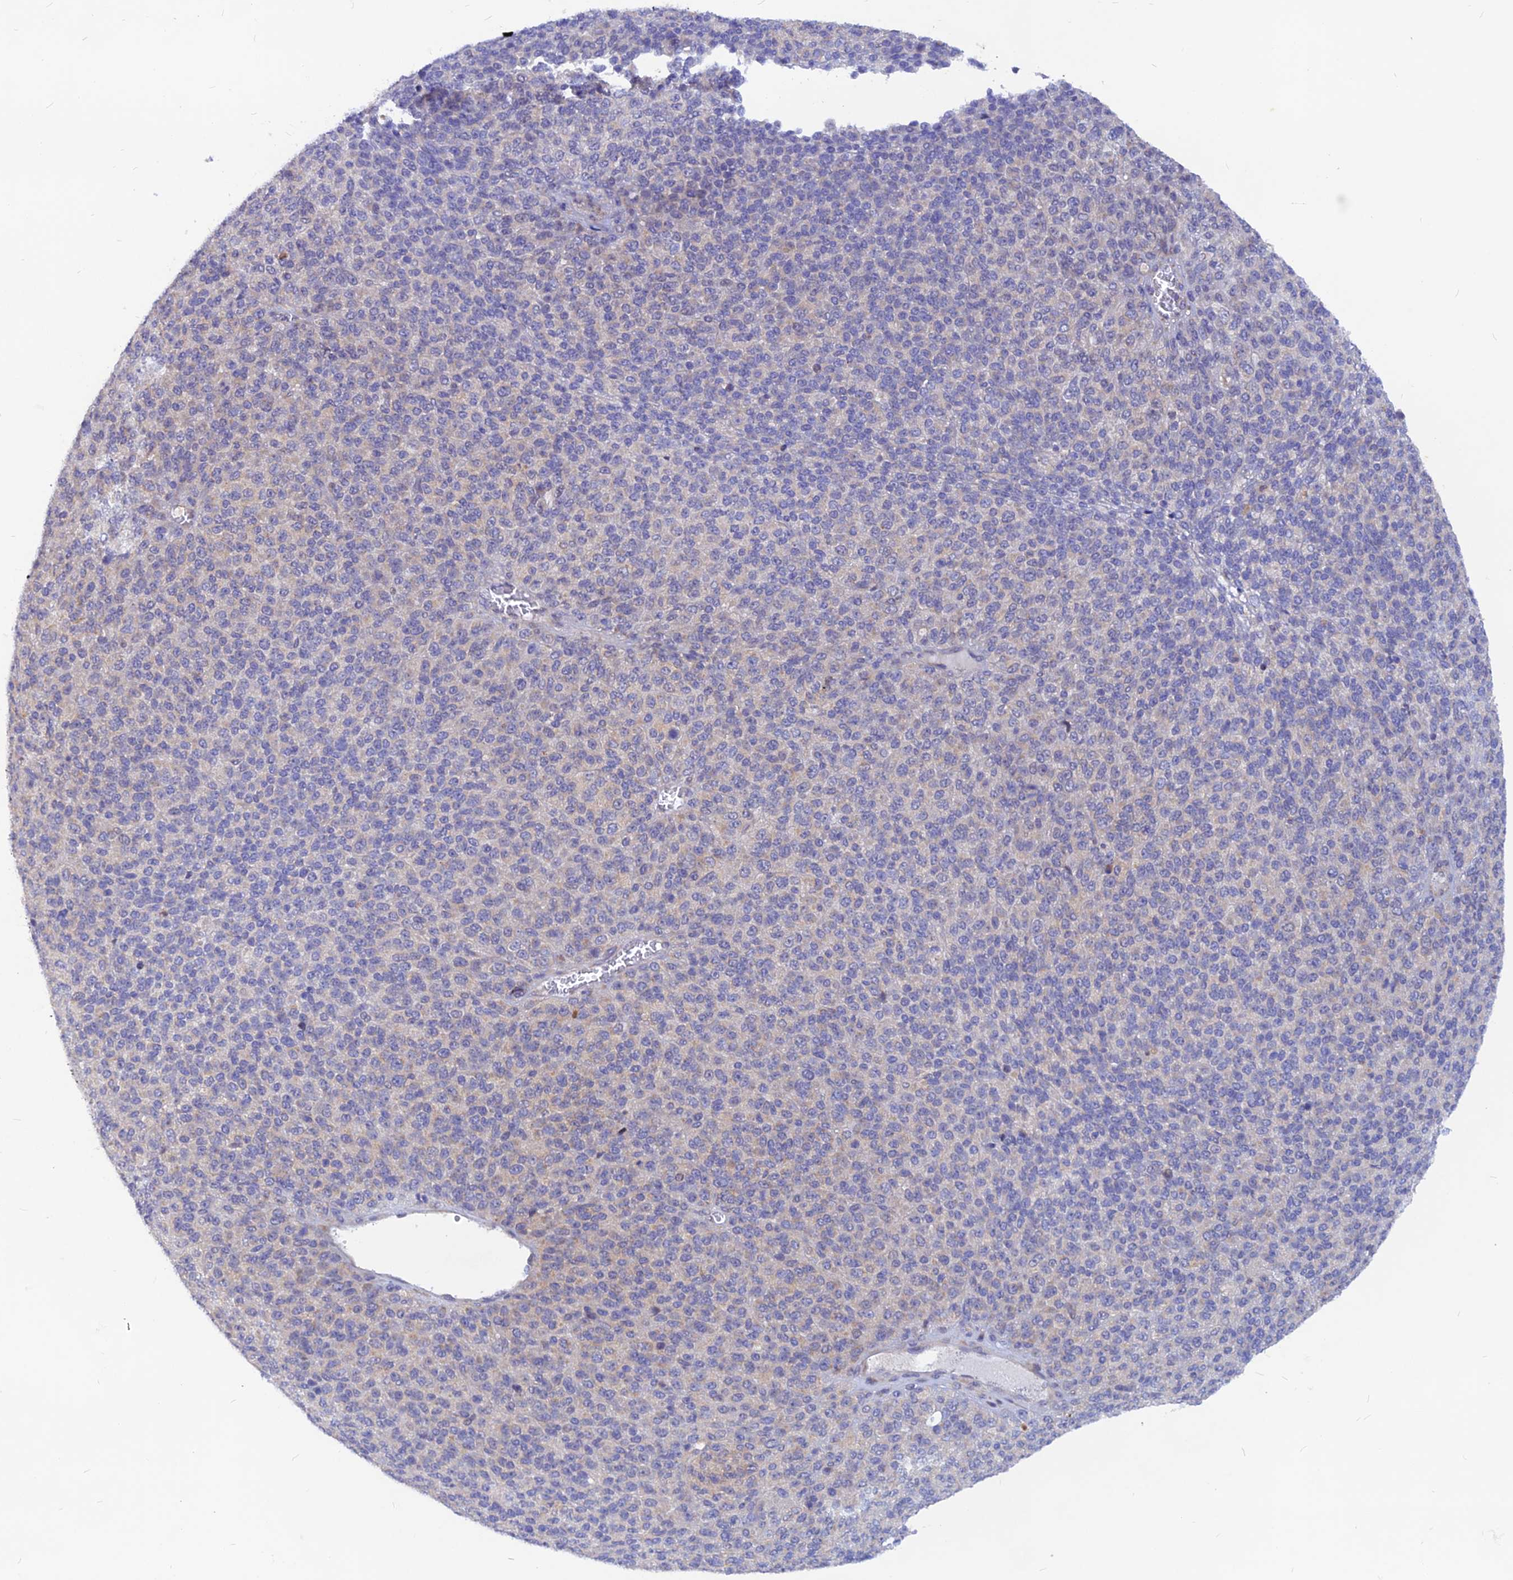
{"staining": {"intensity": "weak", "quantity": "<25%", "location": "cytoplasmic/membranous"}, "tissue": "melanoma", "cell_type": "Tumor cells", "image_type": "cancer", "snomed": [{"axis": "morphology", "description": "Malignant melanoma, Metastatic site"}, {"axis": "topography", "description": "Brain"}], "caption": "The photomicrograph exhibits no staining of tumor cells in melanoma.", "gene": "DNAJC16", "patient": {"sex": "female", "age": 56}}